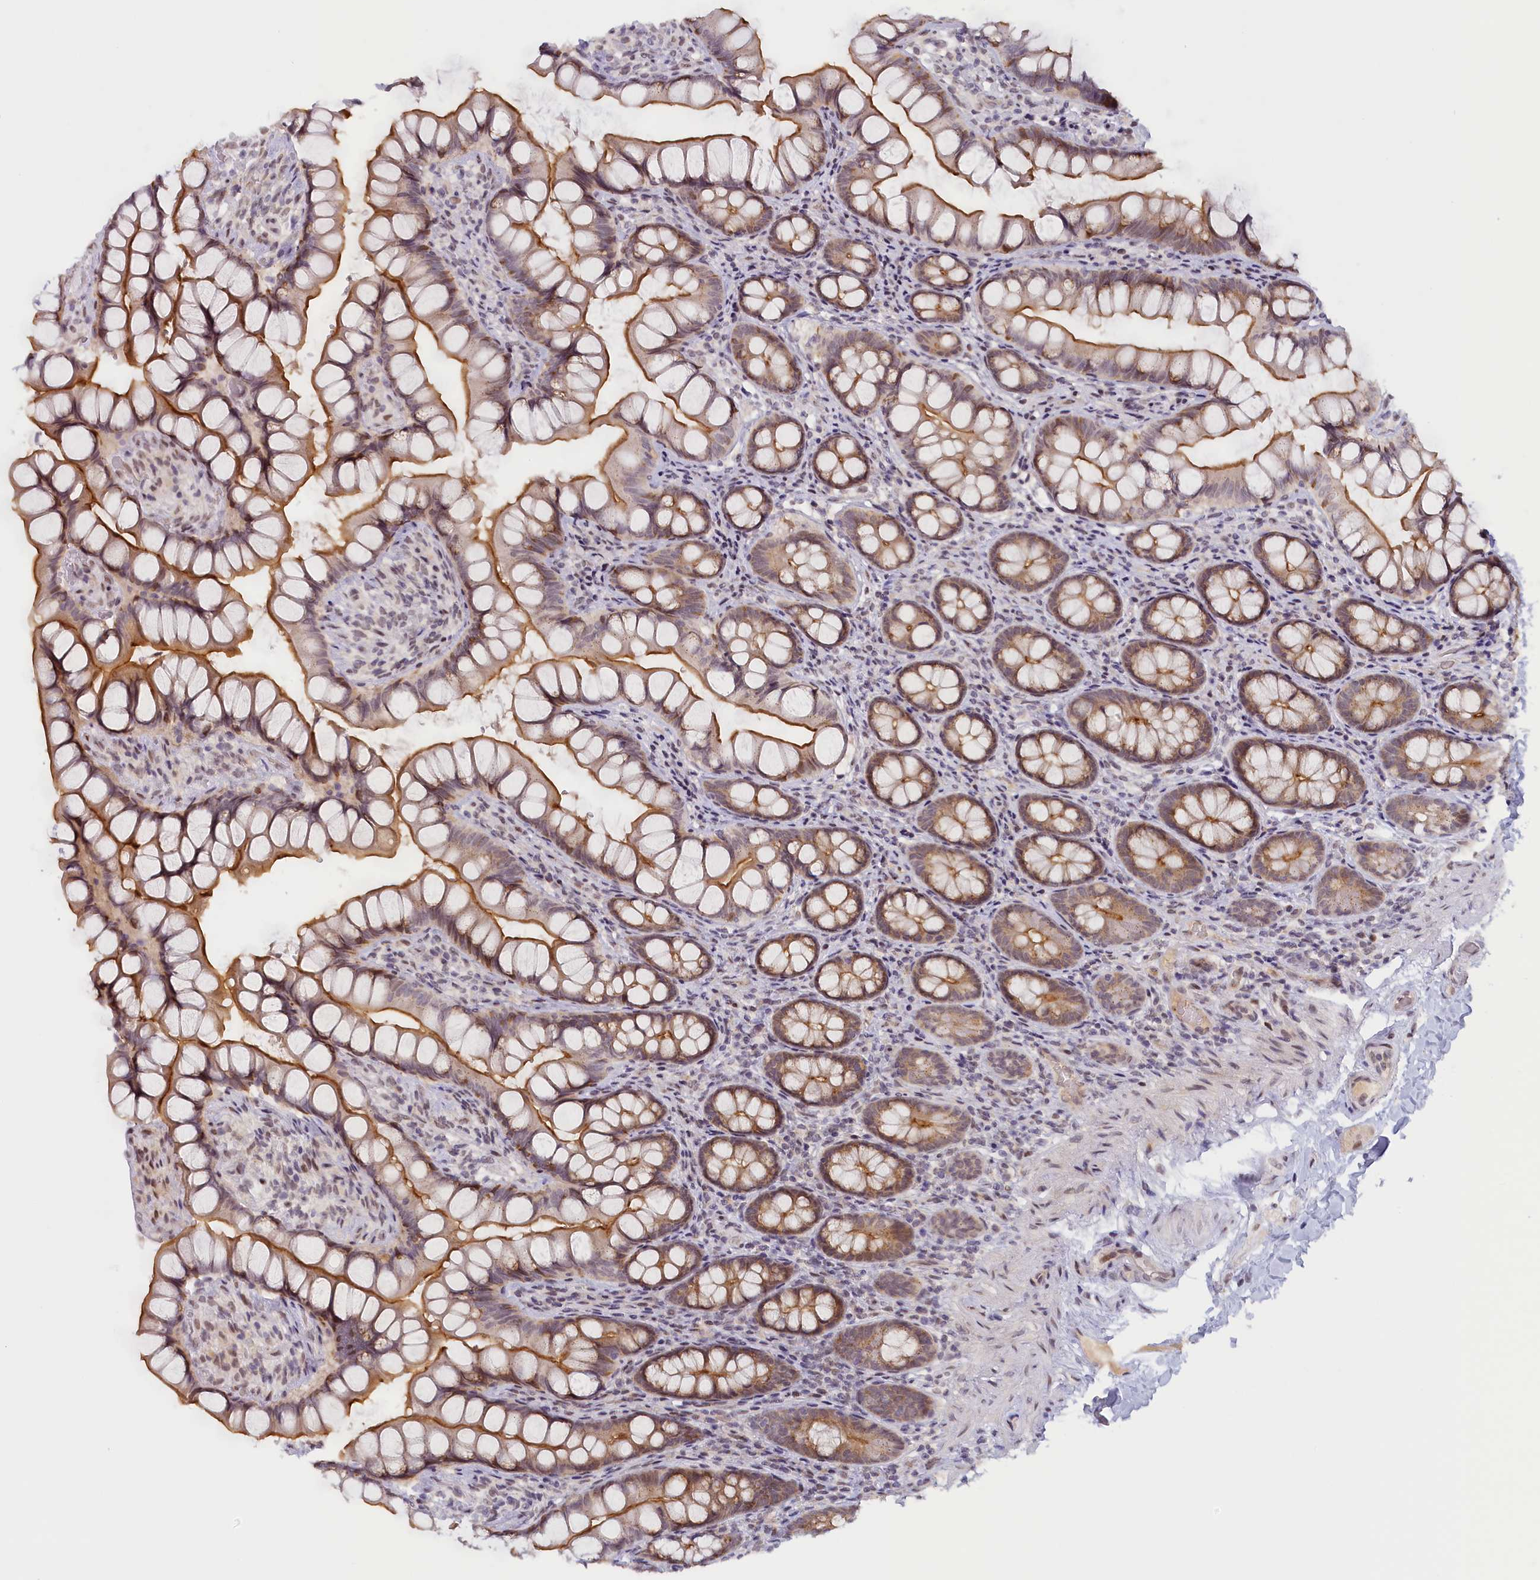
{"staining": {"intensity": "strong", "quantity": "25%-75%", "location": "cytoplasmic/membranous"}, "tissue": "small intestine", "cell_type": "Glandular cells", "image_type": "normal", "snomed": [{"axis": "morphology", "description": "Normal tissue, NOS"}, {"axis": "topography", "description": "Small intestine"}], "caption": "Brown immunohistochemical staining in benign human small intestine demonstrates strong cytoplasmic/membranous expression in about 25%-75% of glandular cells.", "gene": "SEC31B", "patient": {"sex": "male", "age": 70}}